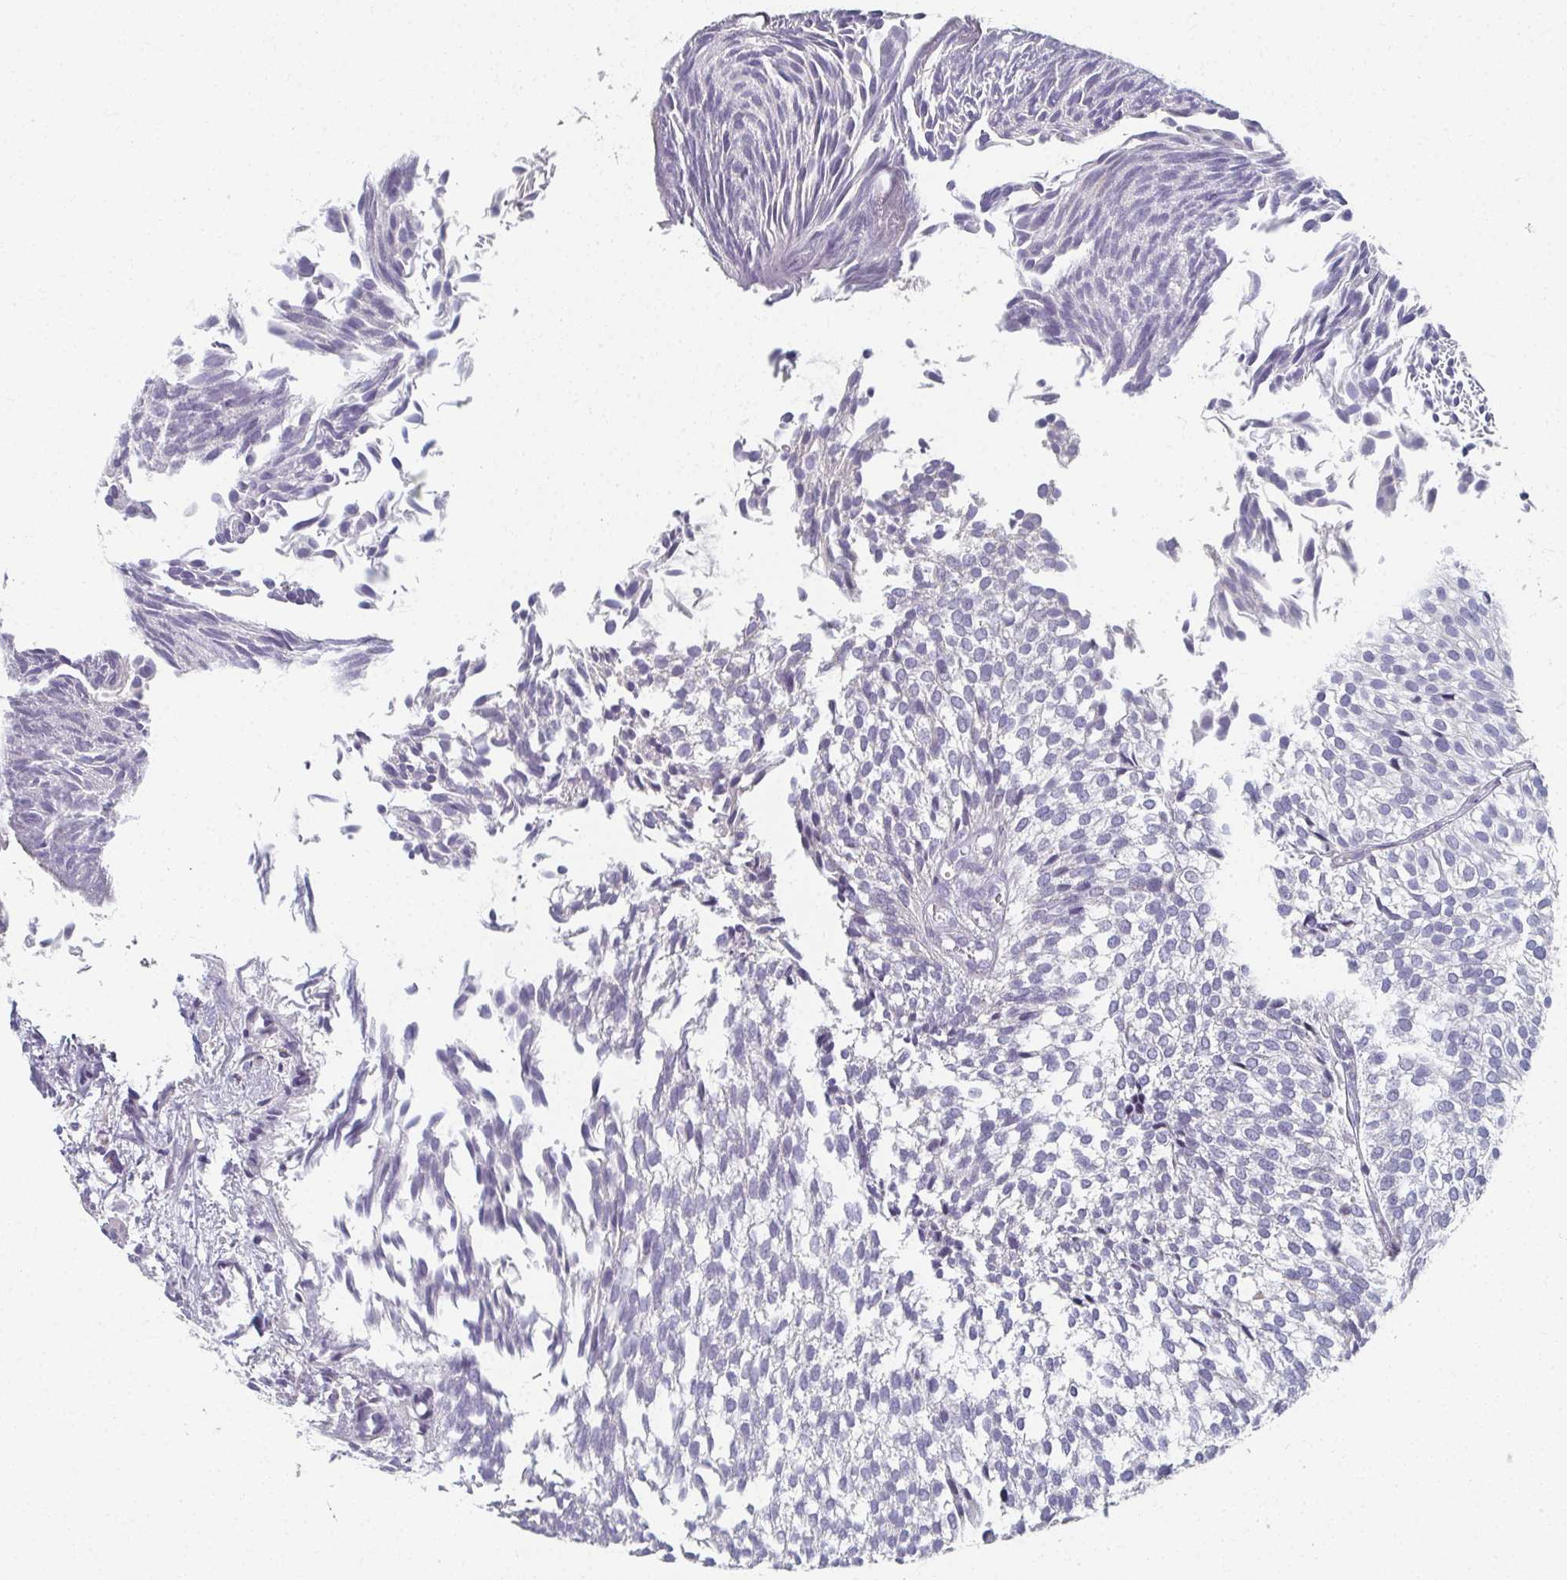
{"staining": {"intensity": "negative", "quantity": "none", "location": "none"}, "tissue": "urothelial cancer", "cell_type": "Tumor cells", "image_type": "cancer", "snomed": [{"axis": "morphology", "description": "Urothelial carcinoma, Low grade"}, {"axis": "topography", "description": "Urinary bladder"}], "caption": "IHC photomicrograph of human low-grade urothelial carcinoma stained for a protein (brown), which shows no expression in tumor cells.", "gene": "CAMKV", "patient": {"sex": "male", "age": 91}}